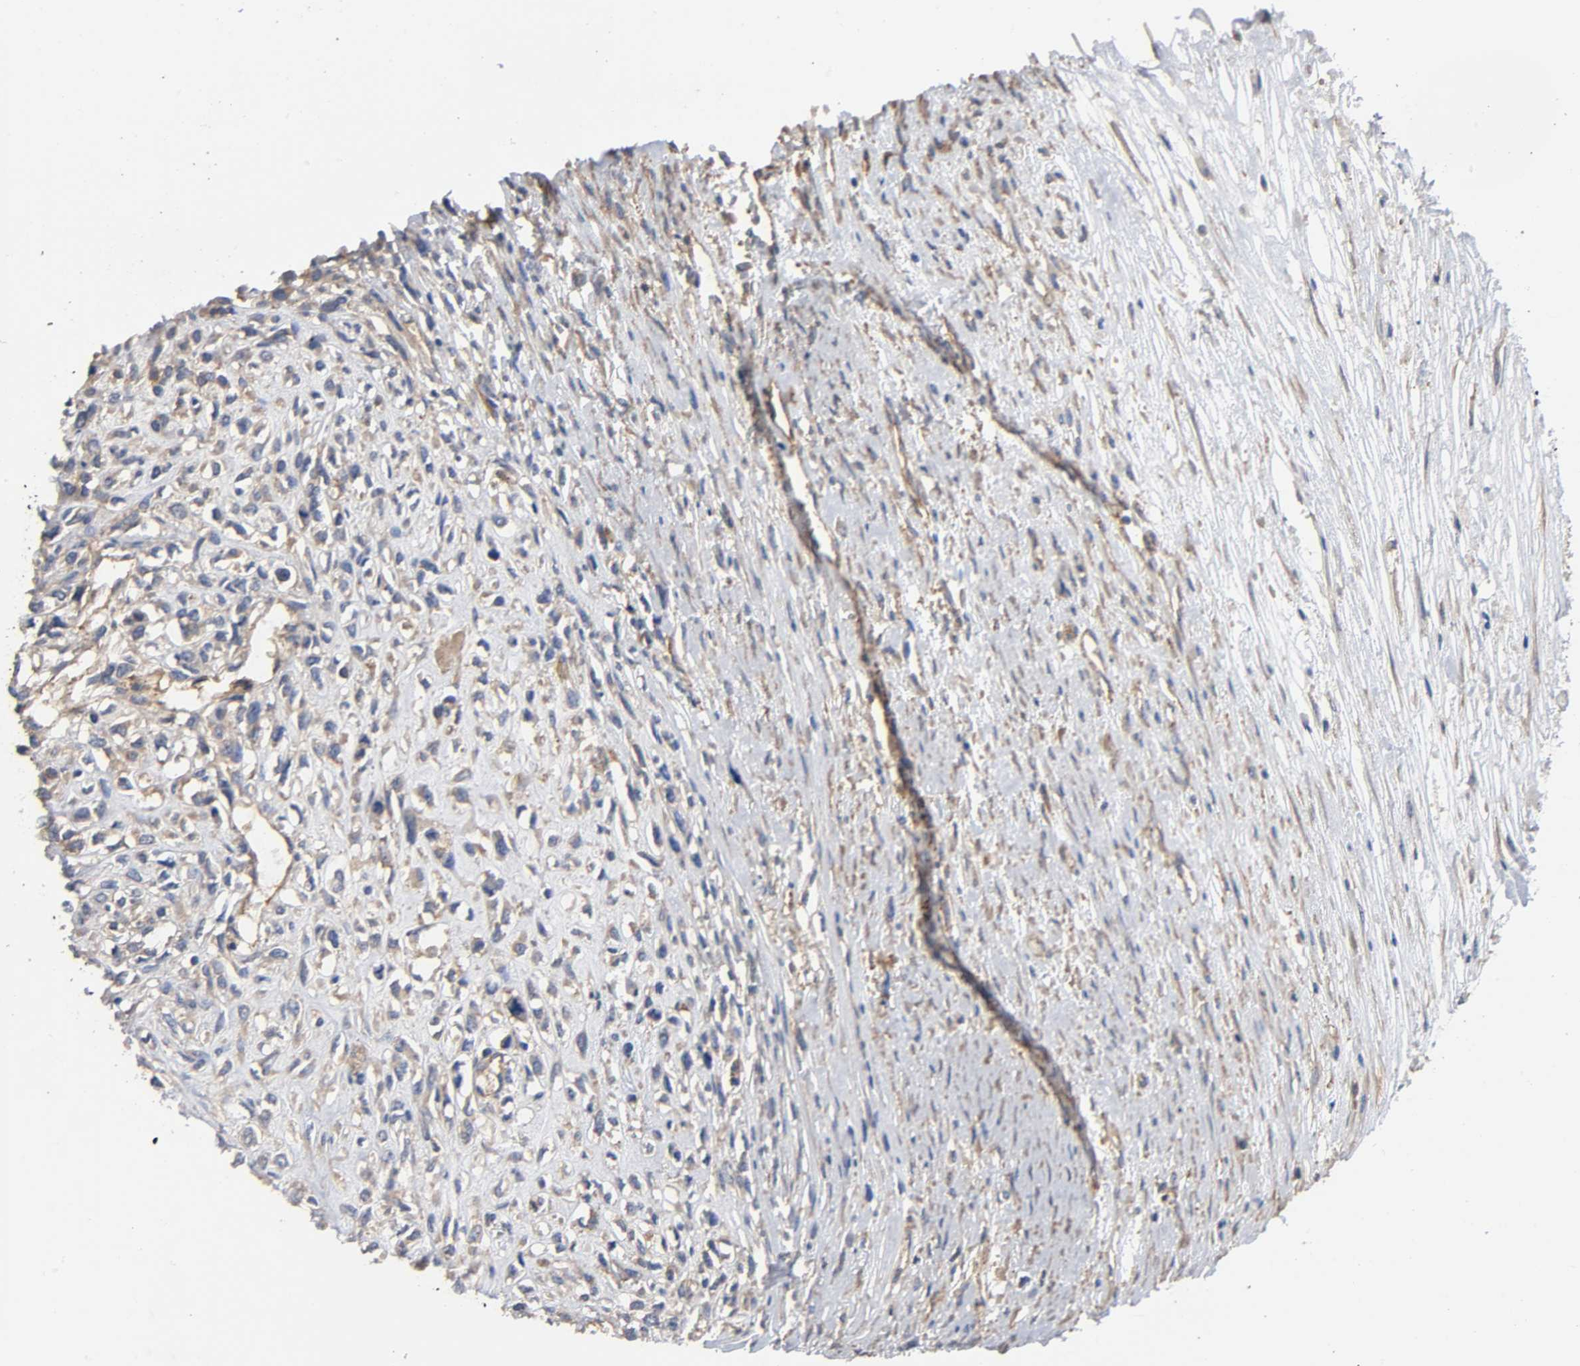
{"staining": {"intensity": "weak", "quantity": ">75%", "location": "cytoplasmic/membranous"}, "tissue": "head and neck cancer", "cell_type": "Tumor cells", "image_type": "cancer", "snomed": [{"axis": "morphology", "description": "Necrosis, NOS"}, {"axis": "morphology", "description": "Neoplasm, malignant, NOS"}, {"axis": "topography", "description": "Salivary gland"}, {"axis": "topography", "description": "Head-Neck"}], "caption": "Protein staining displays weak cytoplasmic/membranous positivity in approximately >75% of tumor cells in head and neck cancer (neoplasm (malignant)). (brown staining indicates protein expression, while blue staining denotes nuclei).", "gene": "MARS1", "patient": {"sex": "male", "age": 43}}